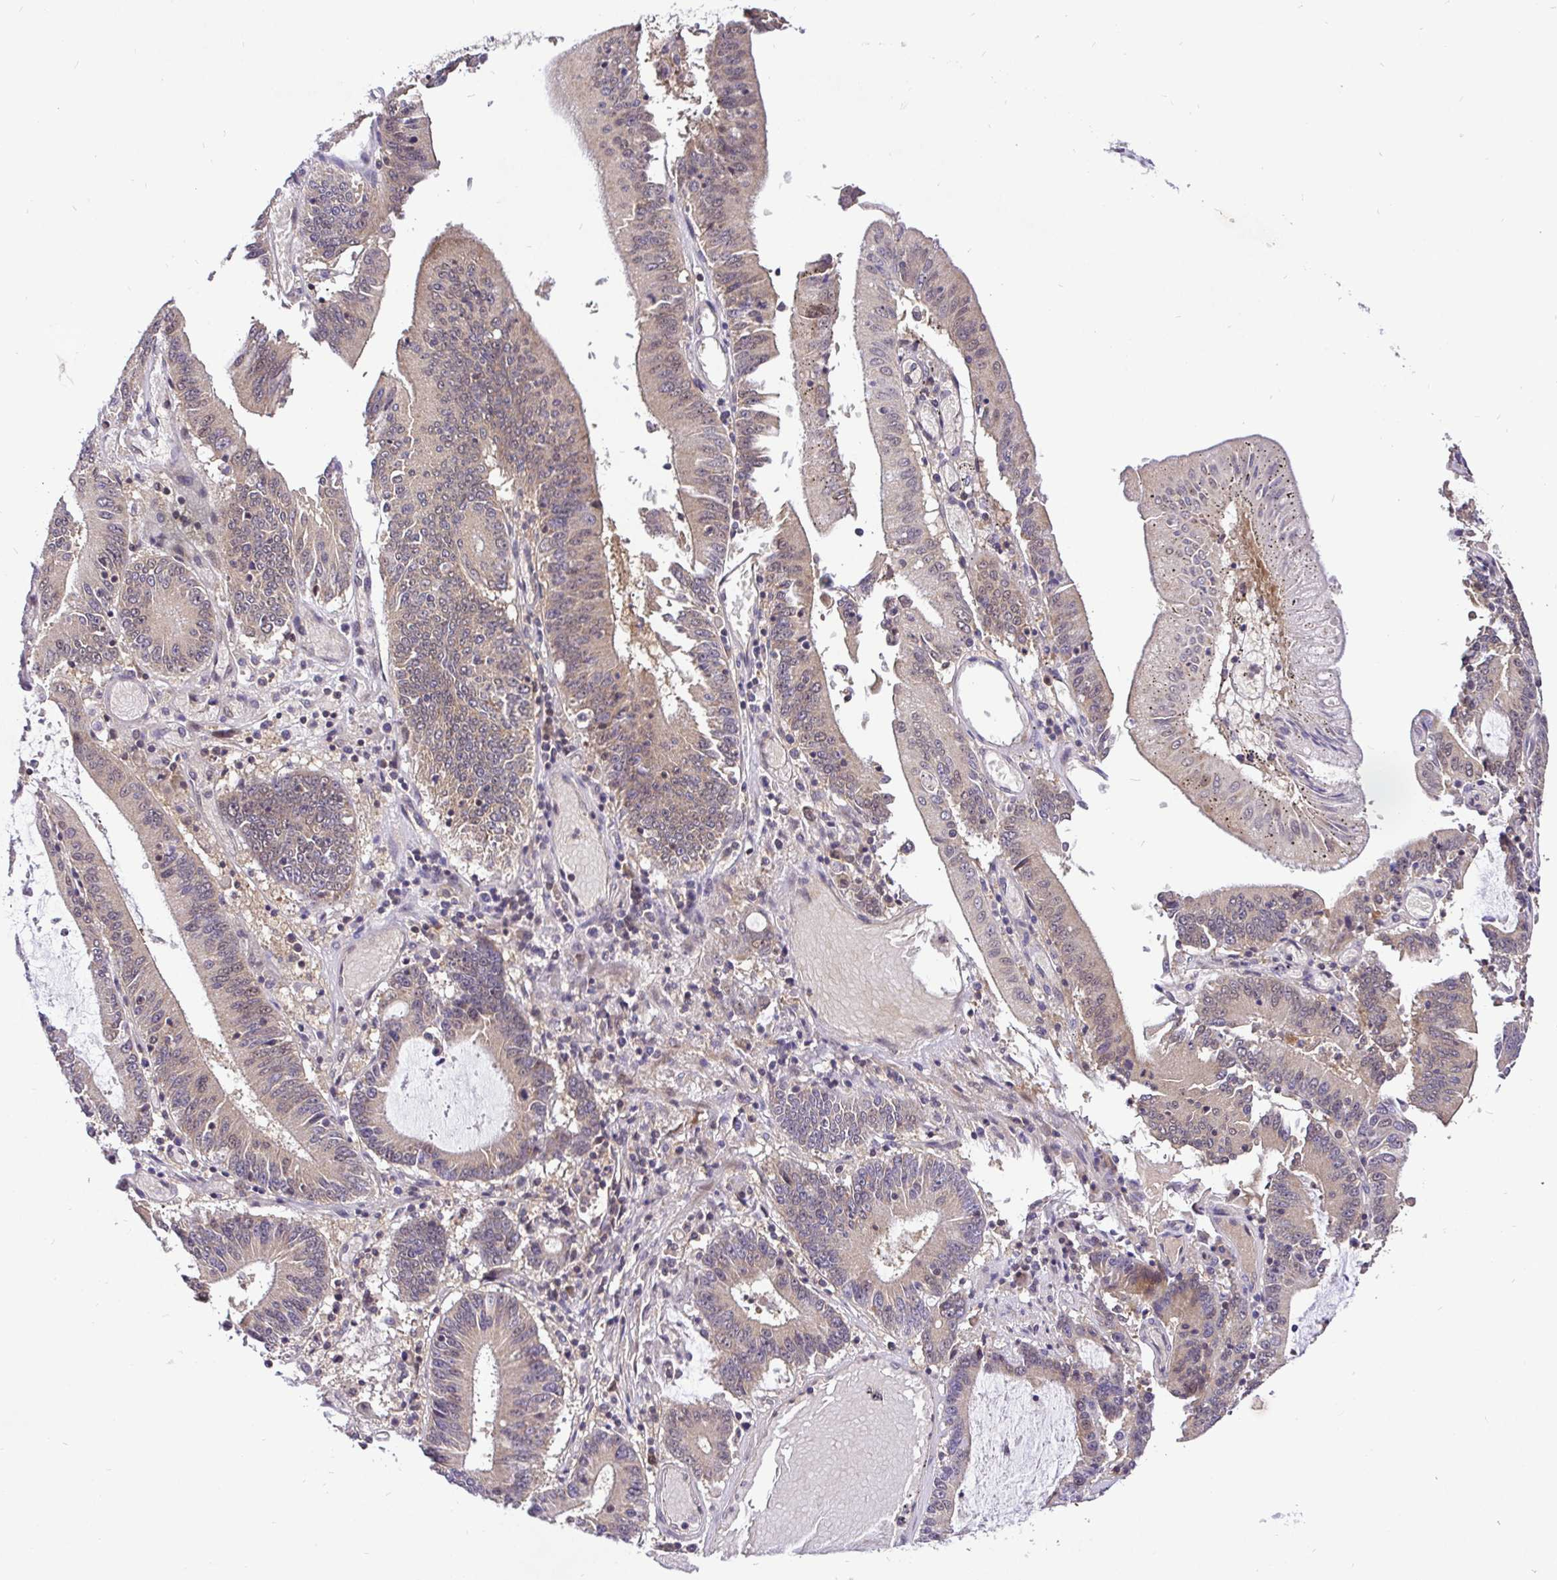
{"staining": {"intensity": "weak", "quantity": "<25%", "location": "cytoplasmic/membranous"}, "tissue": "stomach cancer", "cell_type": "Tumor cells", "image_type": "cancer", "snomed": [{"axis": "morphology", "description": "Adenocarcinoma, NOS"}, {"axis": "topography", "description": "Stomach, upper"}], "caption": "Stomach cancer (adenocarcinoma) stained for a protein using IHC displays no expression tumor cells.", "gene": "UBE2M", "patient": {"sex": "male", "age": 68}}